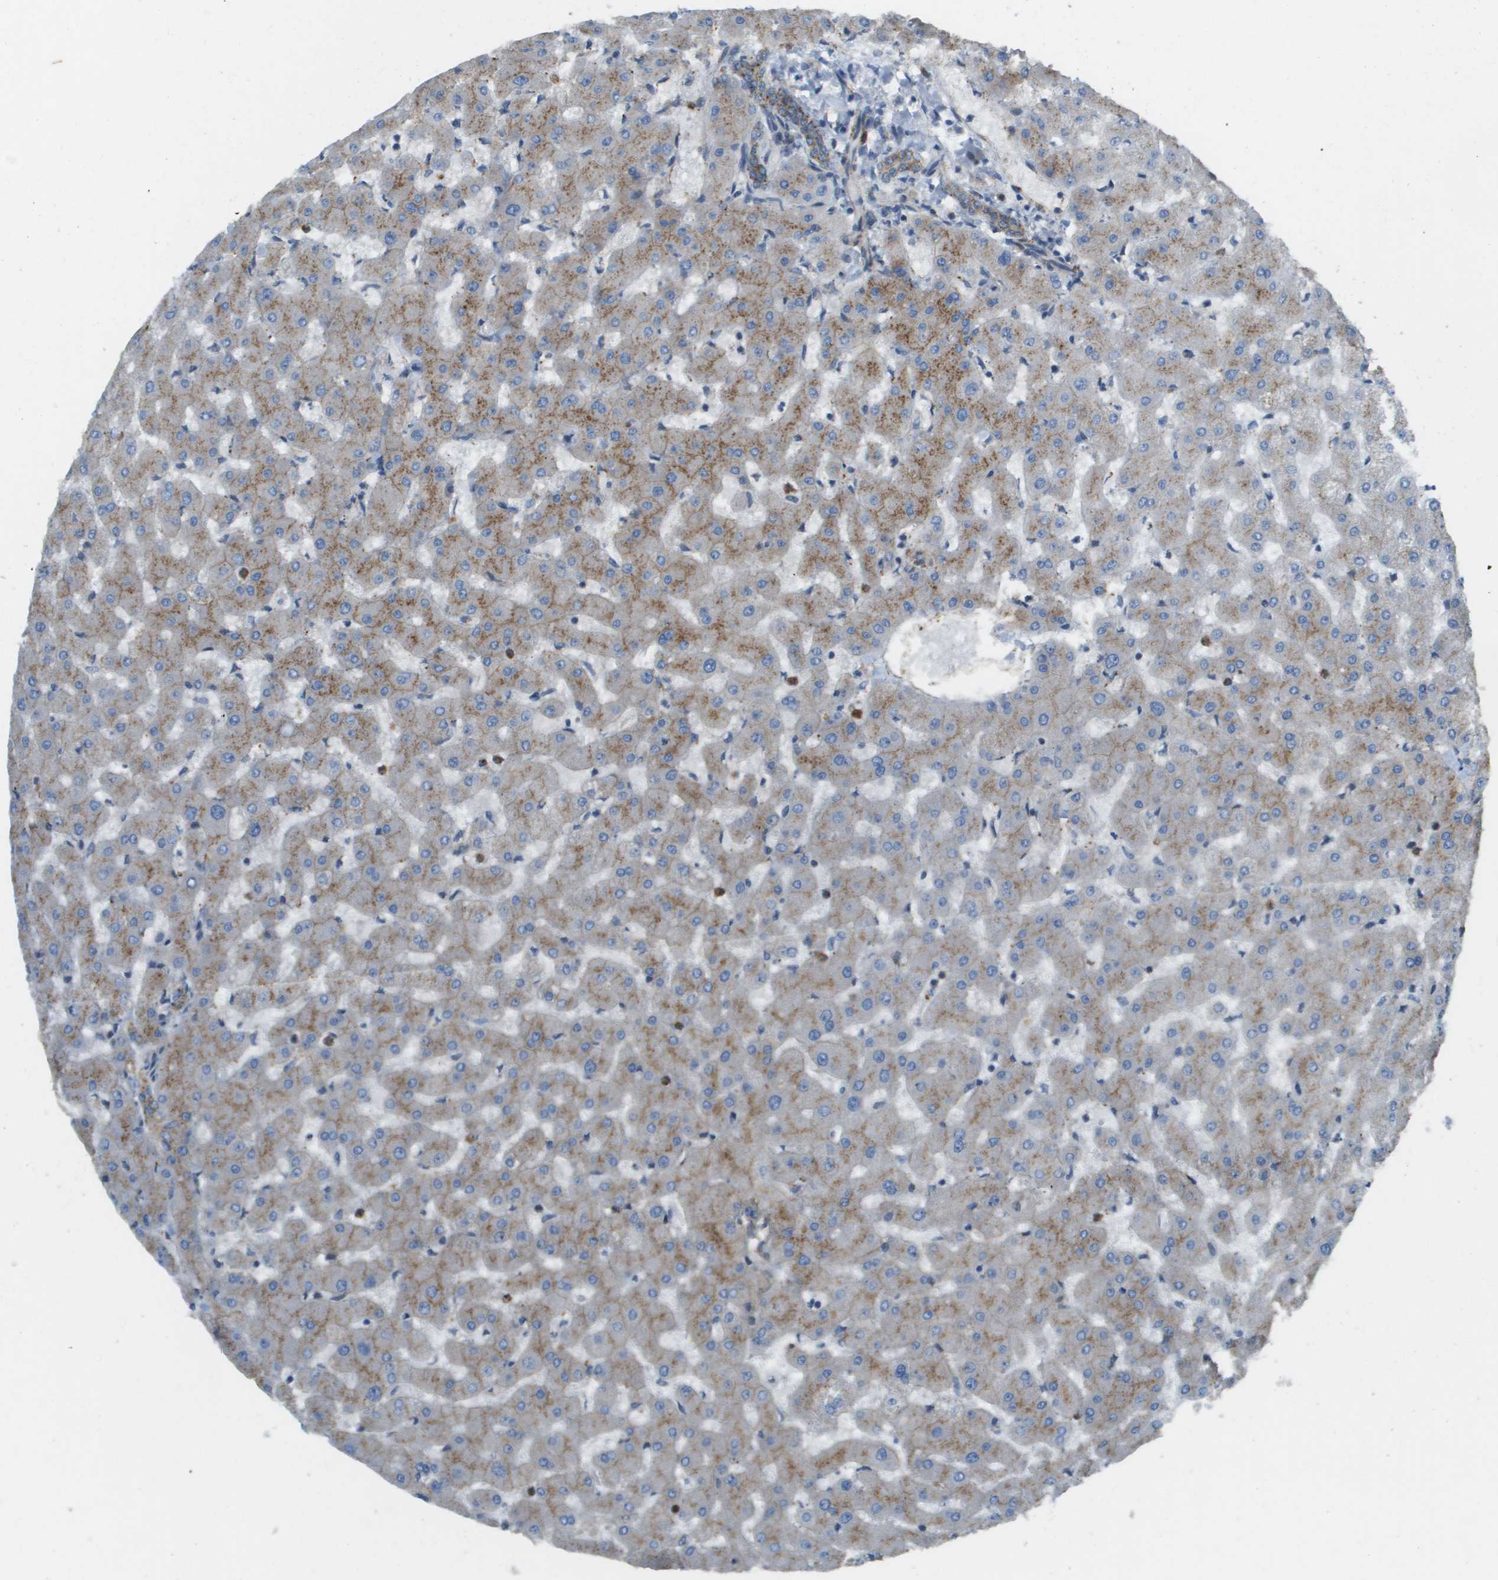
{"staining": {"intensity": "weak", "quantity": ">75%", "location": "cytoplasmic/membranous"}, "tissue": "liver", "cell_type": "Cholangiocytes", "image_type": "normal", "snomed": [{"axis": "morphology", "description": "Normal tissue, NOS"}, {"axis": "topography", "description": "Liver"}], "caption": "Immunohistochemistry (IHC) histopathology image of unremarkable human liver stained for a protein (brown), which shows low levels of weak cytoplasmic/membranous staining in approximately >75% of cholangiocytes.", "gene": "MYH11", "patient": {"sex": "female", "age": 63}}